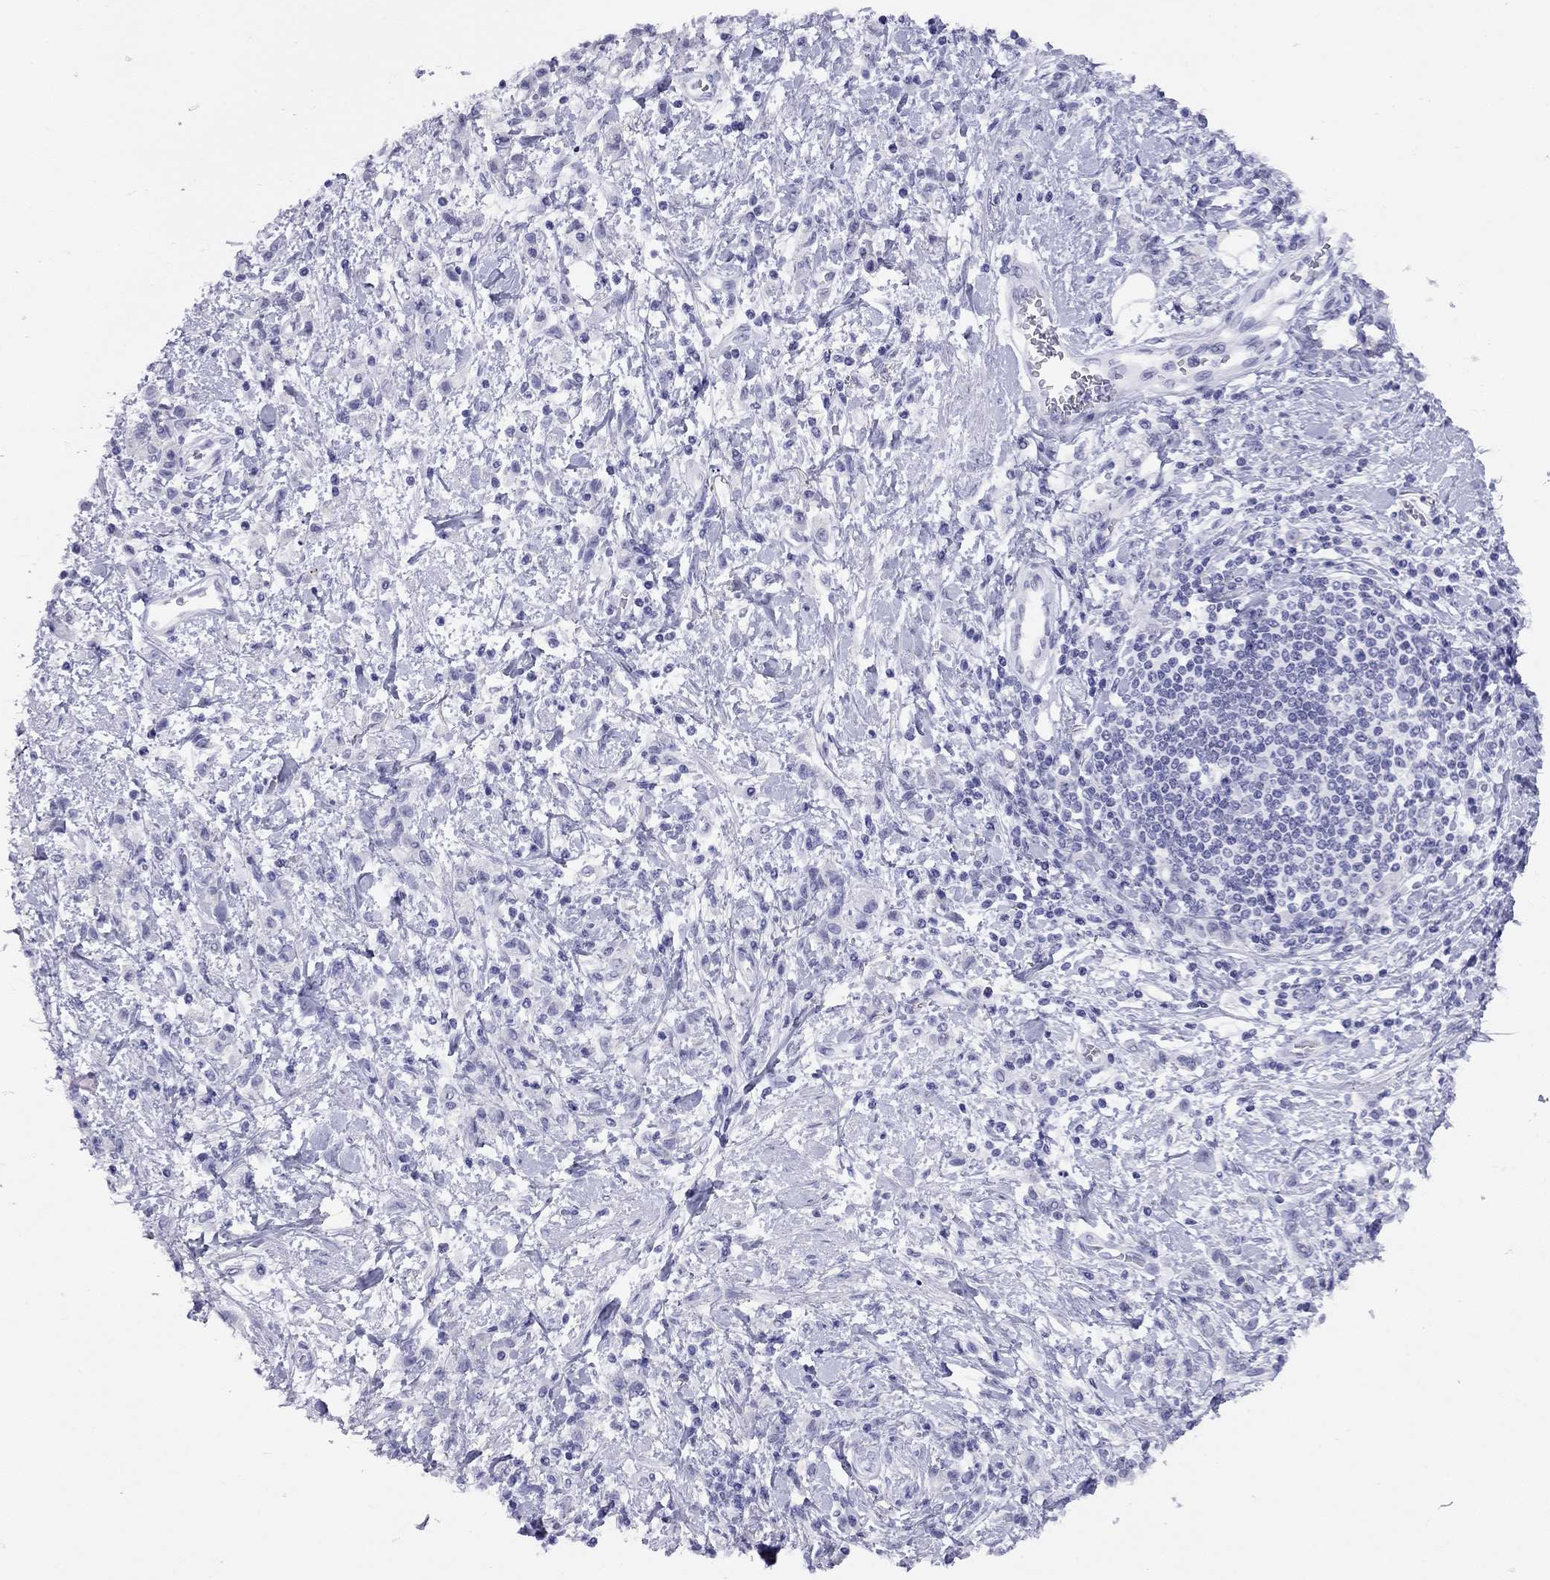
{"staining": {"intensity": "negative", "quantity": "none", "location": "none"}, "tissue": "stomach cancer", "cell_type": "Tumor cells", "image_type": "cancer", "snomed": [{"axis": "morphology", "description": "Adenocarcinoma, NOS"}, {"axis": "topography", "description": "Stomach"}], "caption": "Stomach cancer (adenocarcinoma) stained for a protein using immunohistochemistry reveals no expression tumor cells.", "gene": "LYAR", "patient": {"sex": "male", "age": 77}}